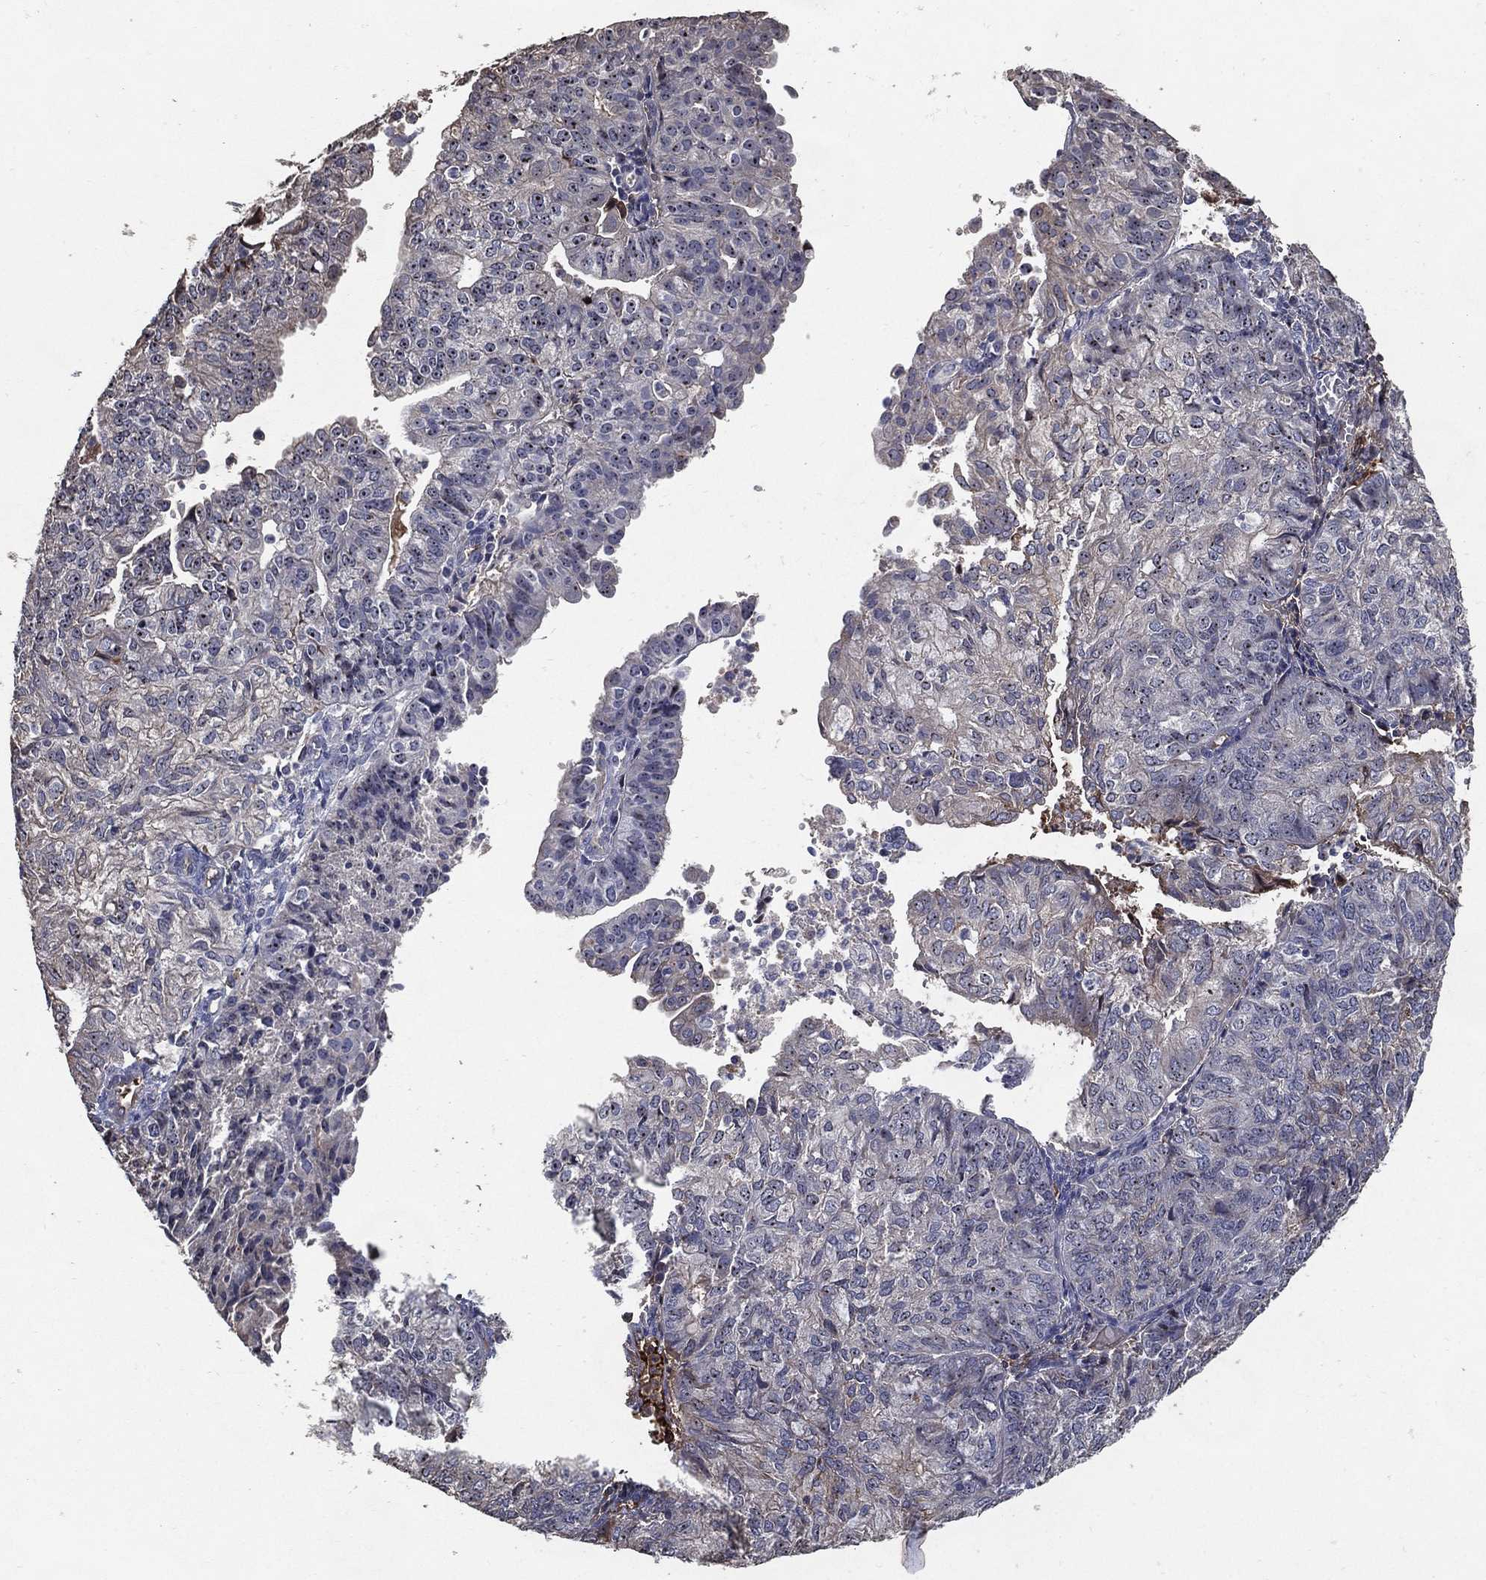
{"staining": {"intensity": "negative", "quantity": "none", "location": "none"}, "tissue": "endometrial cancer", "cell_type": "Tumor cells", "image_type": "cancer", "snomed": [{"axis": "morphology", "description": "Adenocarcinoma, NOS"}, {"axis": "topography", "description": "Endometrium"}], "caption": "Human adenocarcinoma (endometrial) stained for a protein using IHC displays no staining in tumor cells.", "gene": "EFNA1", "patient": {"sex": "female", "age": 82}}